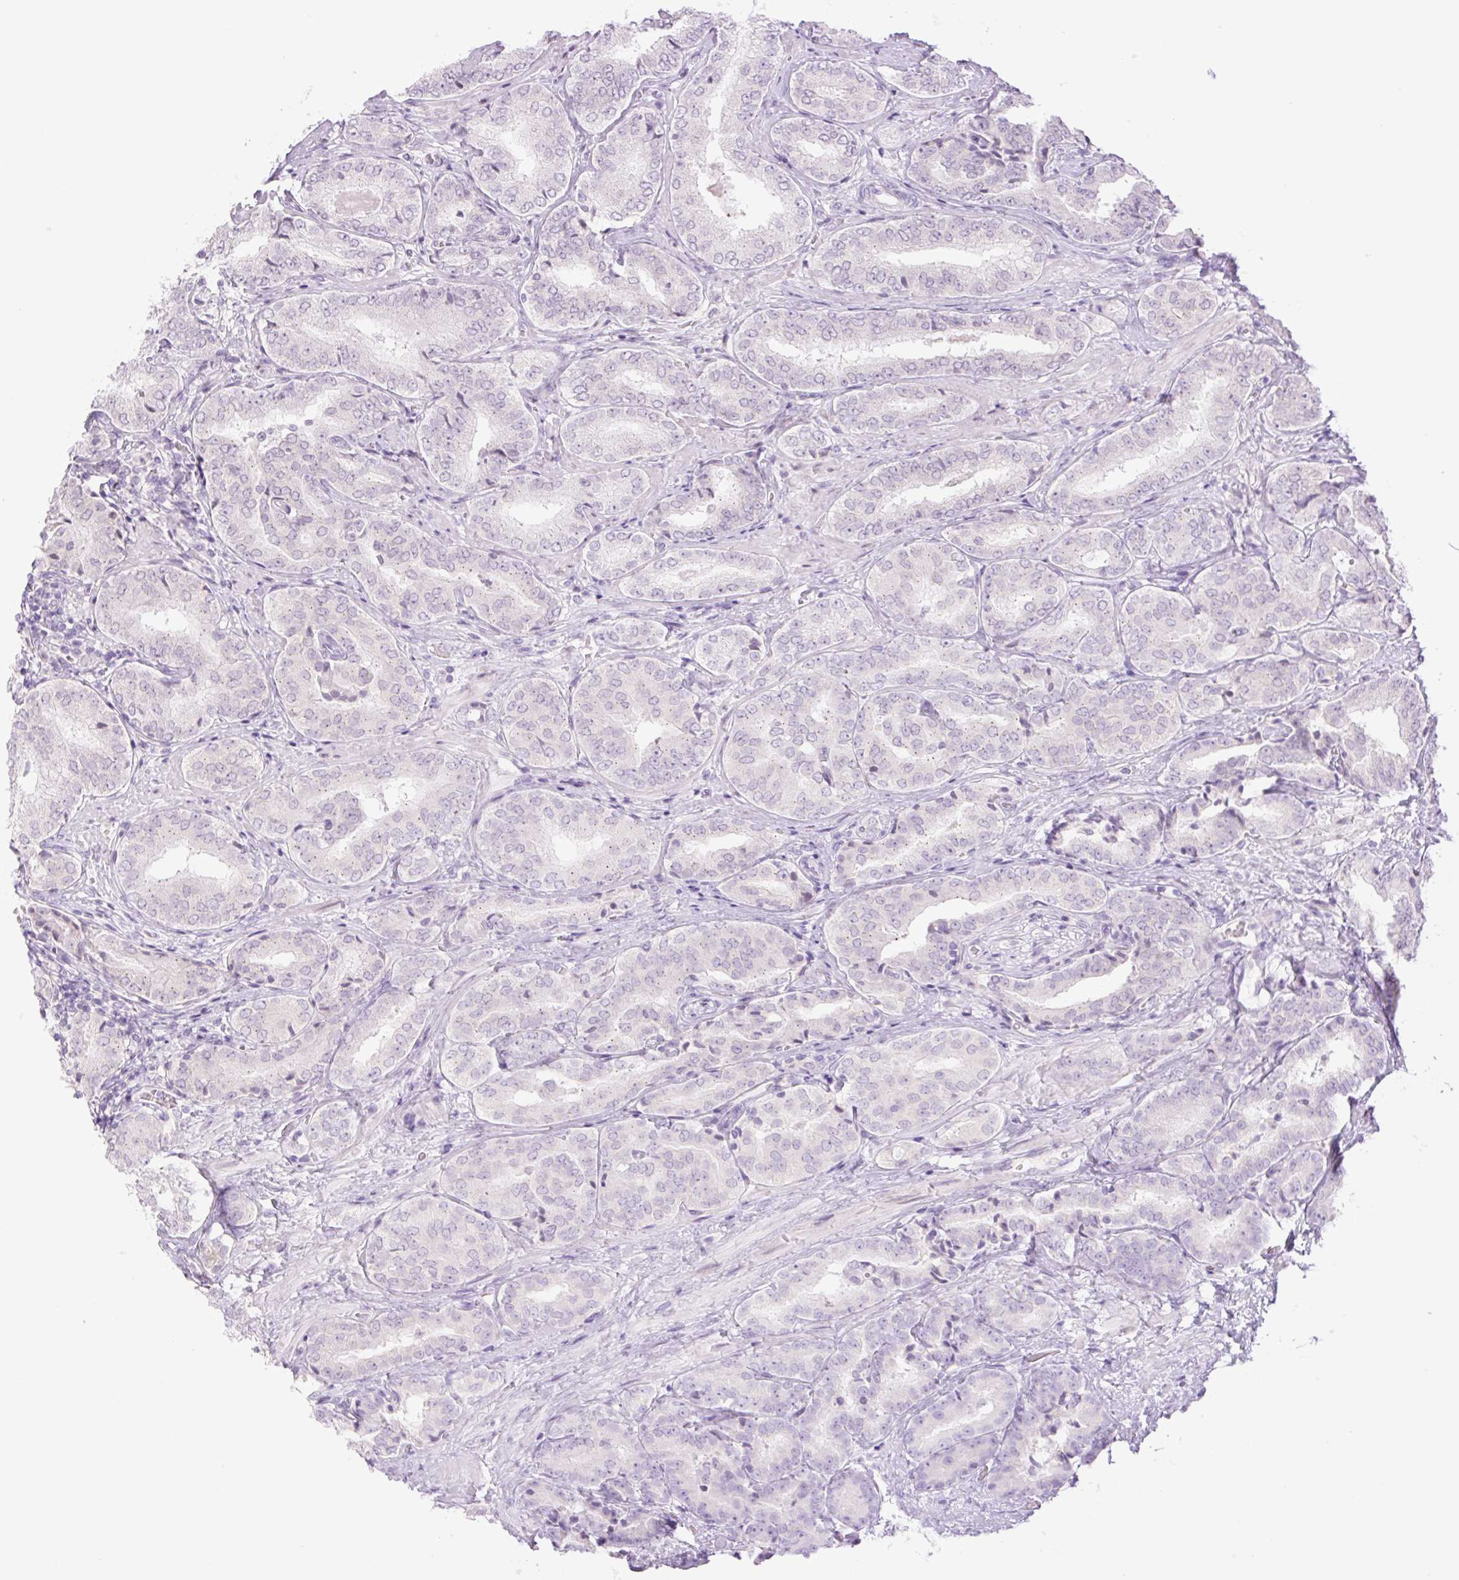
{"staining": {"intensity": "negative", "quantity": "none", "location": "none"}, "tissue": "prostate cancer", "cell_type": "Tumor cells", "image_type": "cancer", "snomed": [{"axis": "morphology", "description": "Adenocarcinoma, High grade"}, {"axis": "topography", "description": "Prostate"}], "caption": "DAB (3,3'-diaminobenzidine) immunohistochemical staining of human prostate adenocarcinoma (high-grade) demonstrates no significant expression in tumor cells. (Stains: DAB immunohistochemistry (IHC) with hematoxylin counter stain, Microscopy: brightfield microscopy at high magnification).", "gene": "TBX15", "patient": {"sex": "male", "age": 72}}